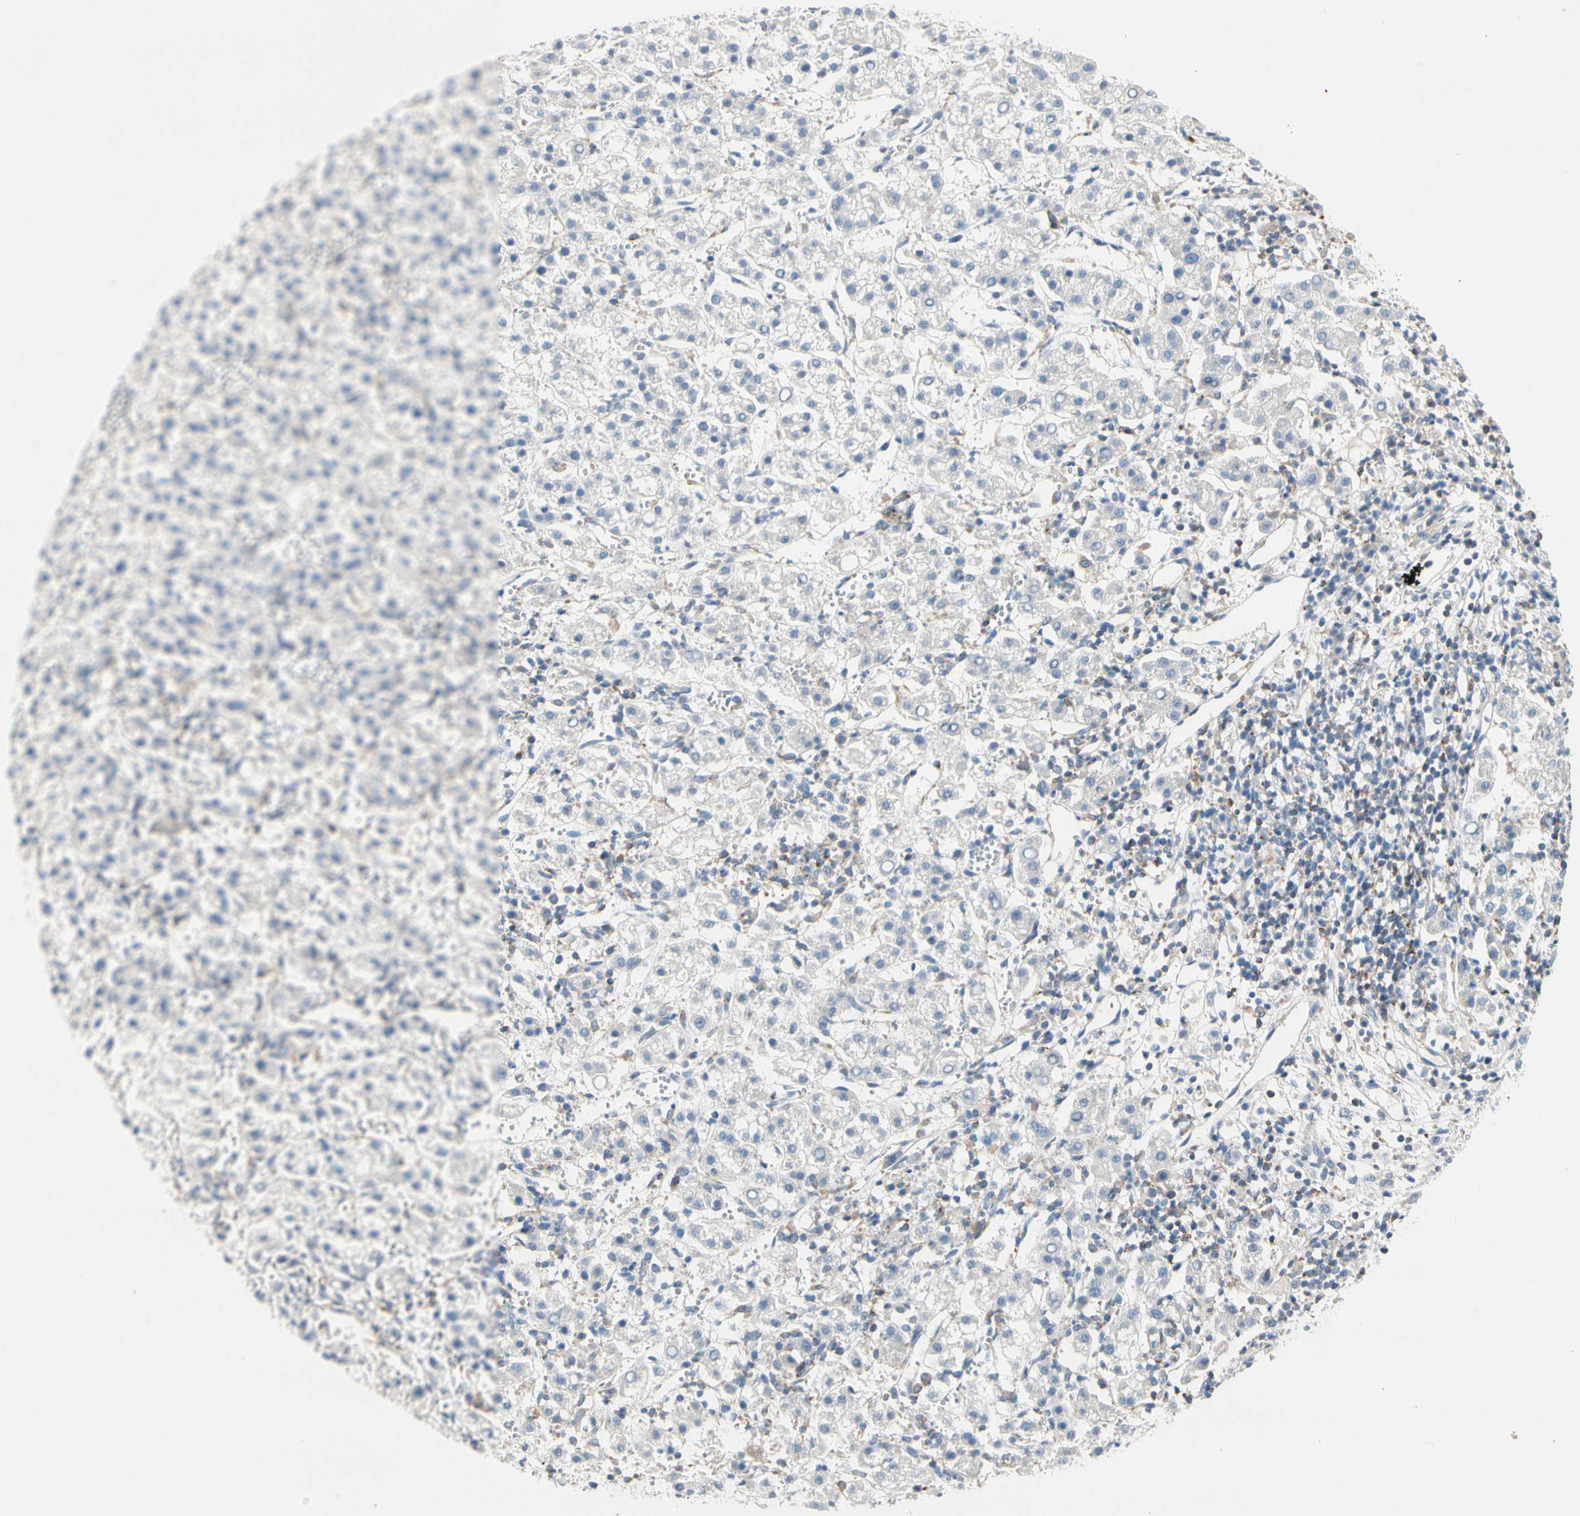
{"staining": {"intensity": "negative", "quantity": "none", "location": "none"}, "tissue": "liver cancer", "cell_type": "Tumor cells", "image_type": "cancer", "snomed": [{"axis": "morphology", "description": "Carcinoma, Hepatocellular, NOS"}, {"axis": "topography", "description": "Liver"}], "caption": "IHC micrograph of neoplastic tissue: human liver cancer stained with DAB (3,3'-diaminobenzidine) exhibits no significant protein positivity in tumor cells.", "gene": "MAP3K3", "patient": {"sex": "female", "age": 58}}